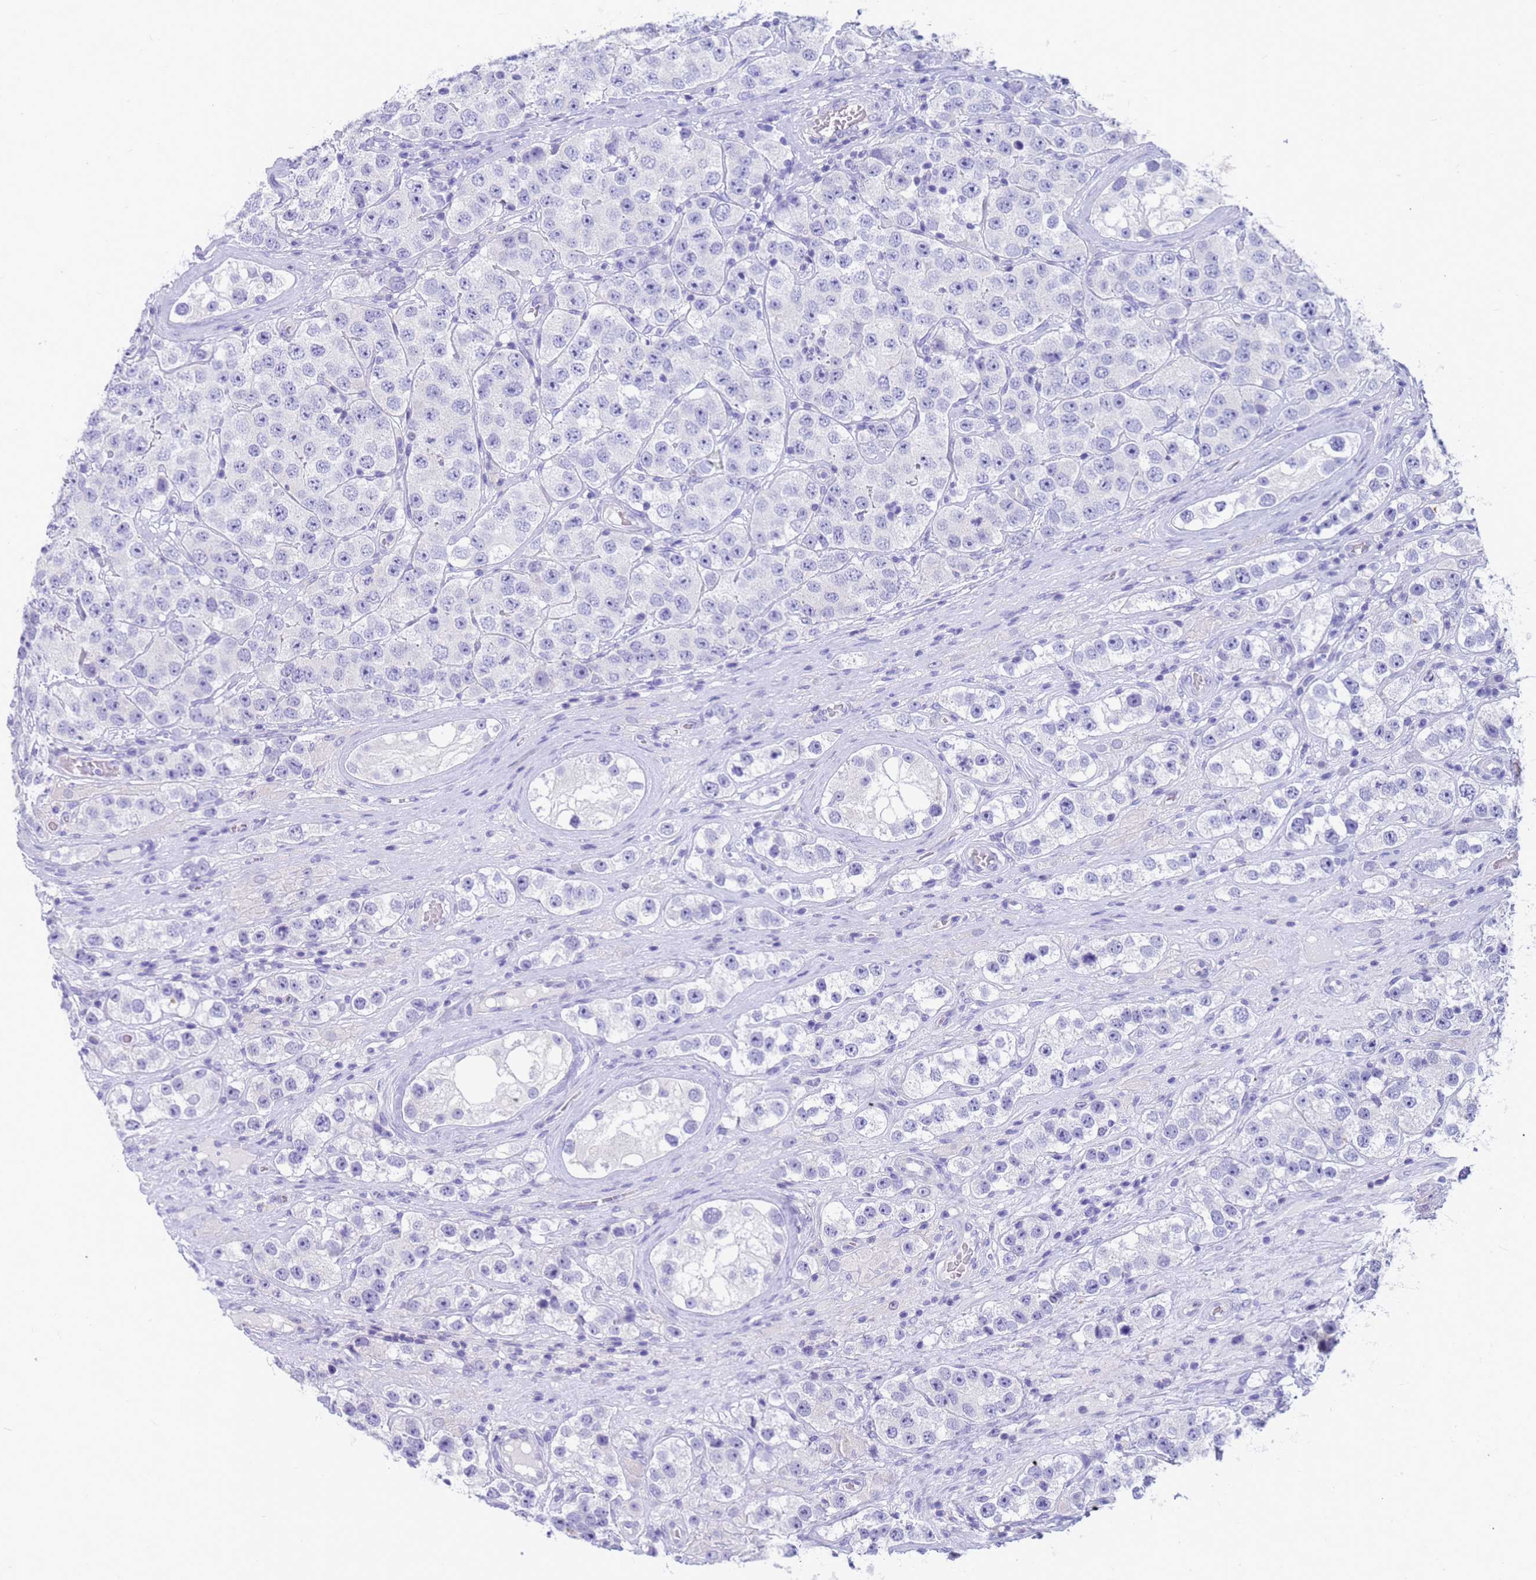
{"staining": {"intensity": "negative", "quantity": "none", "location": "none"}, "tissue": "testis cancer", "cell_type": "Tumor cells", "image_type": "cancer", "snomed": [{"axis": "morphology", "description": "Seminoma, NOS"}, {"axis": "topography", "description": "Testis"}], "caption": "Testis seminoma was stained to show a protein in brown. There is no significant staining in tumor cells.", "gene": "RNASE2", "patient": {"sex": "male", "age": 28}}